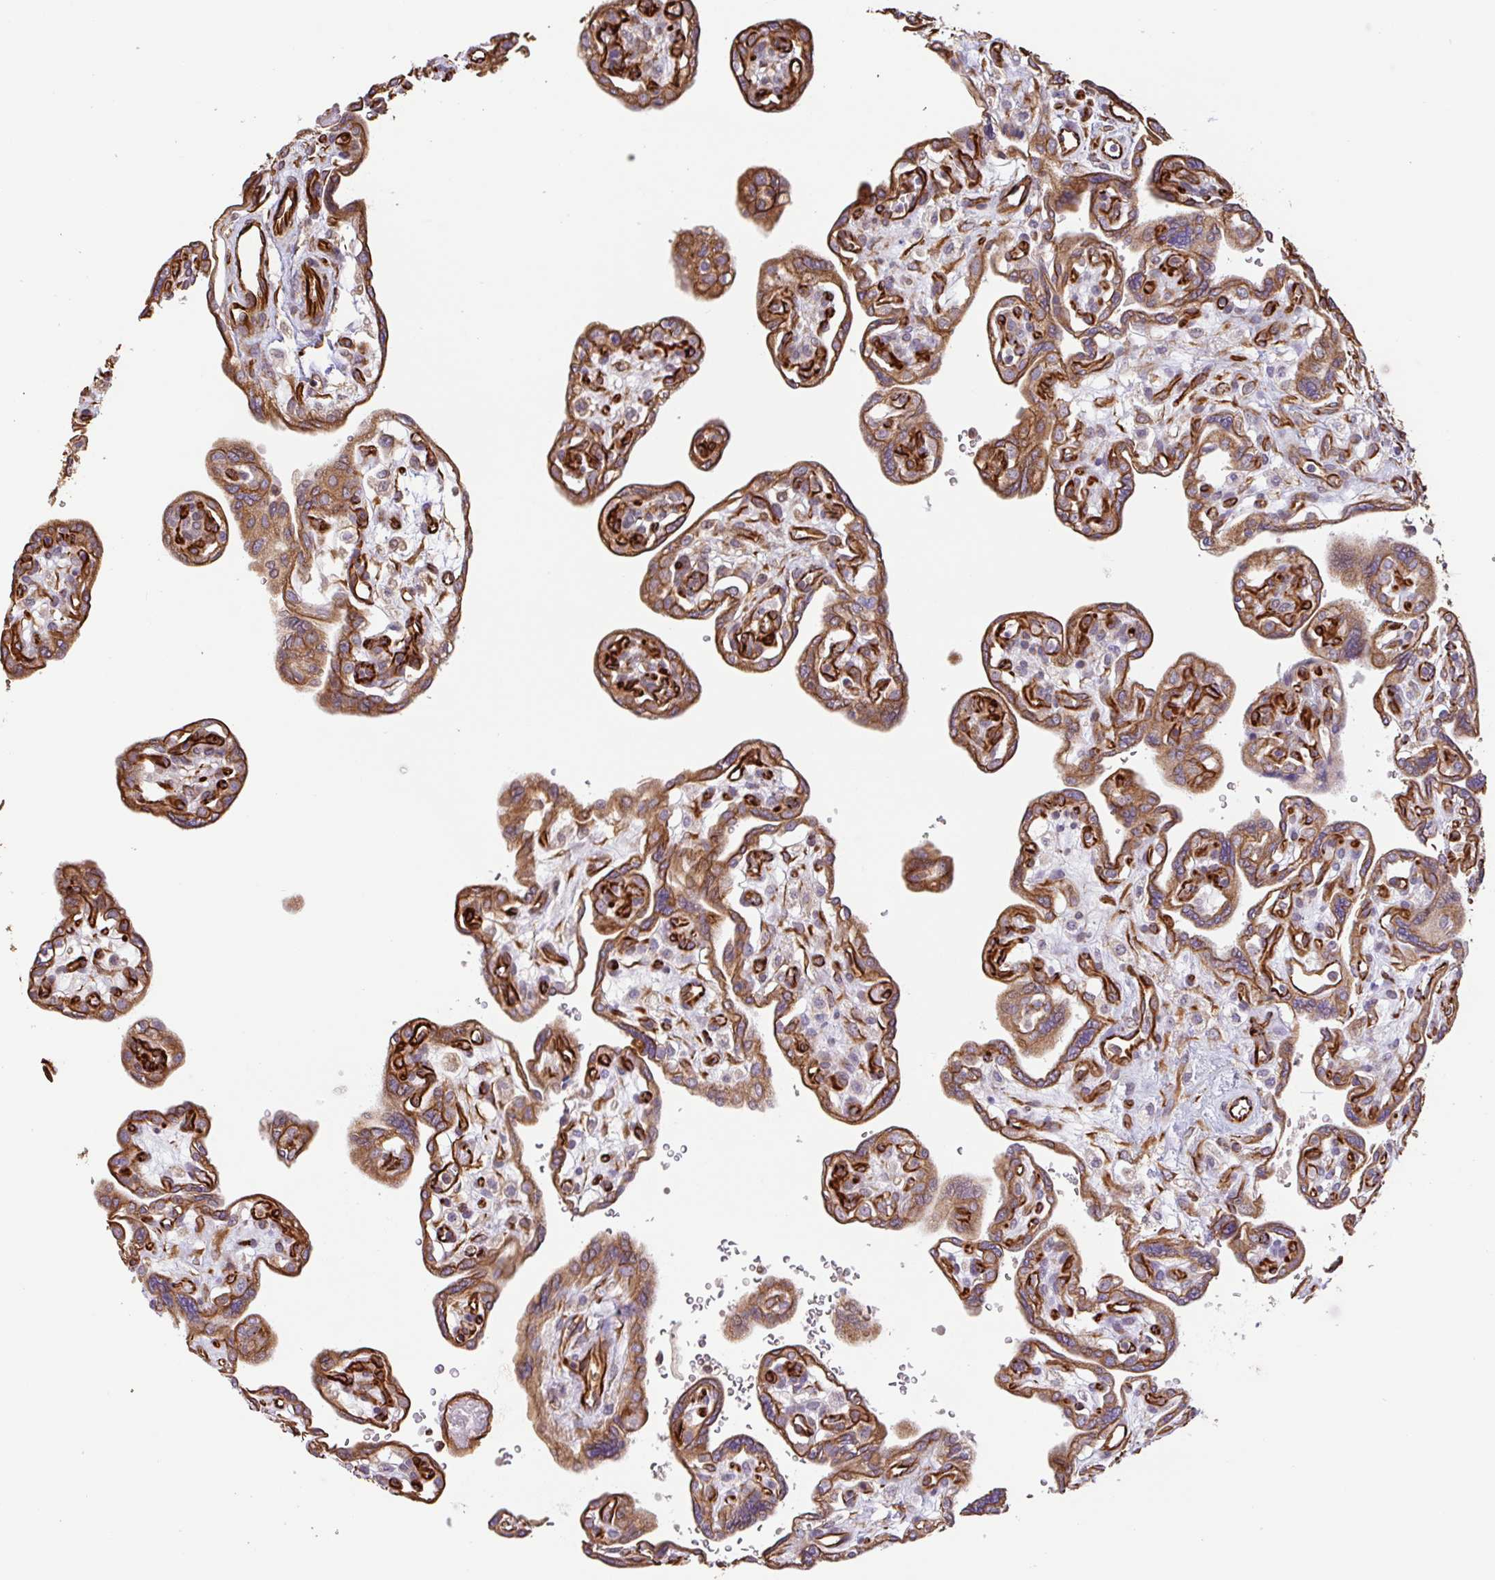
{"staining": {"intensity": "strong", "quantity": ">75%", "location": "cytoplasmic/membranous"}, "tissue": "placenta", "cell_type": "Decidual cells", "image_type": "normal", "snomed": [{"axis": "morphology", "description": "Normal tissue, NOS"}, {"axis": "topography", "description": "Placenta"}], "caption": "Human placenta stained with a protein marker shows strong staining in decidual cells.", "gene": "ZNF790", "patient": {"sex": "female", "age": 39}}